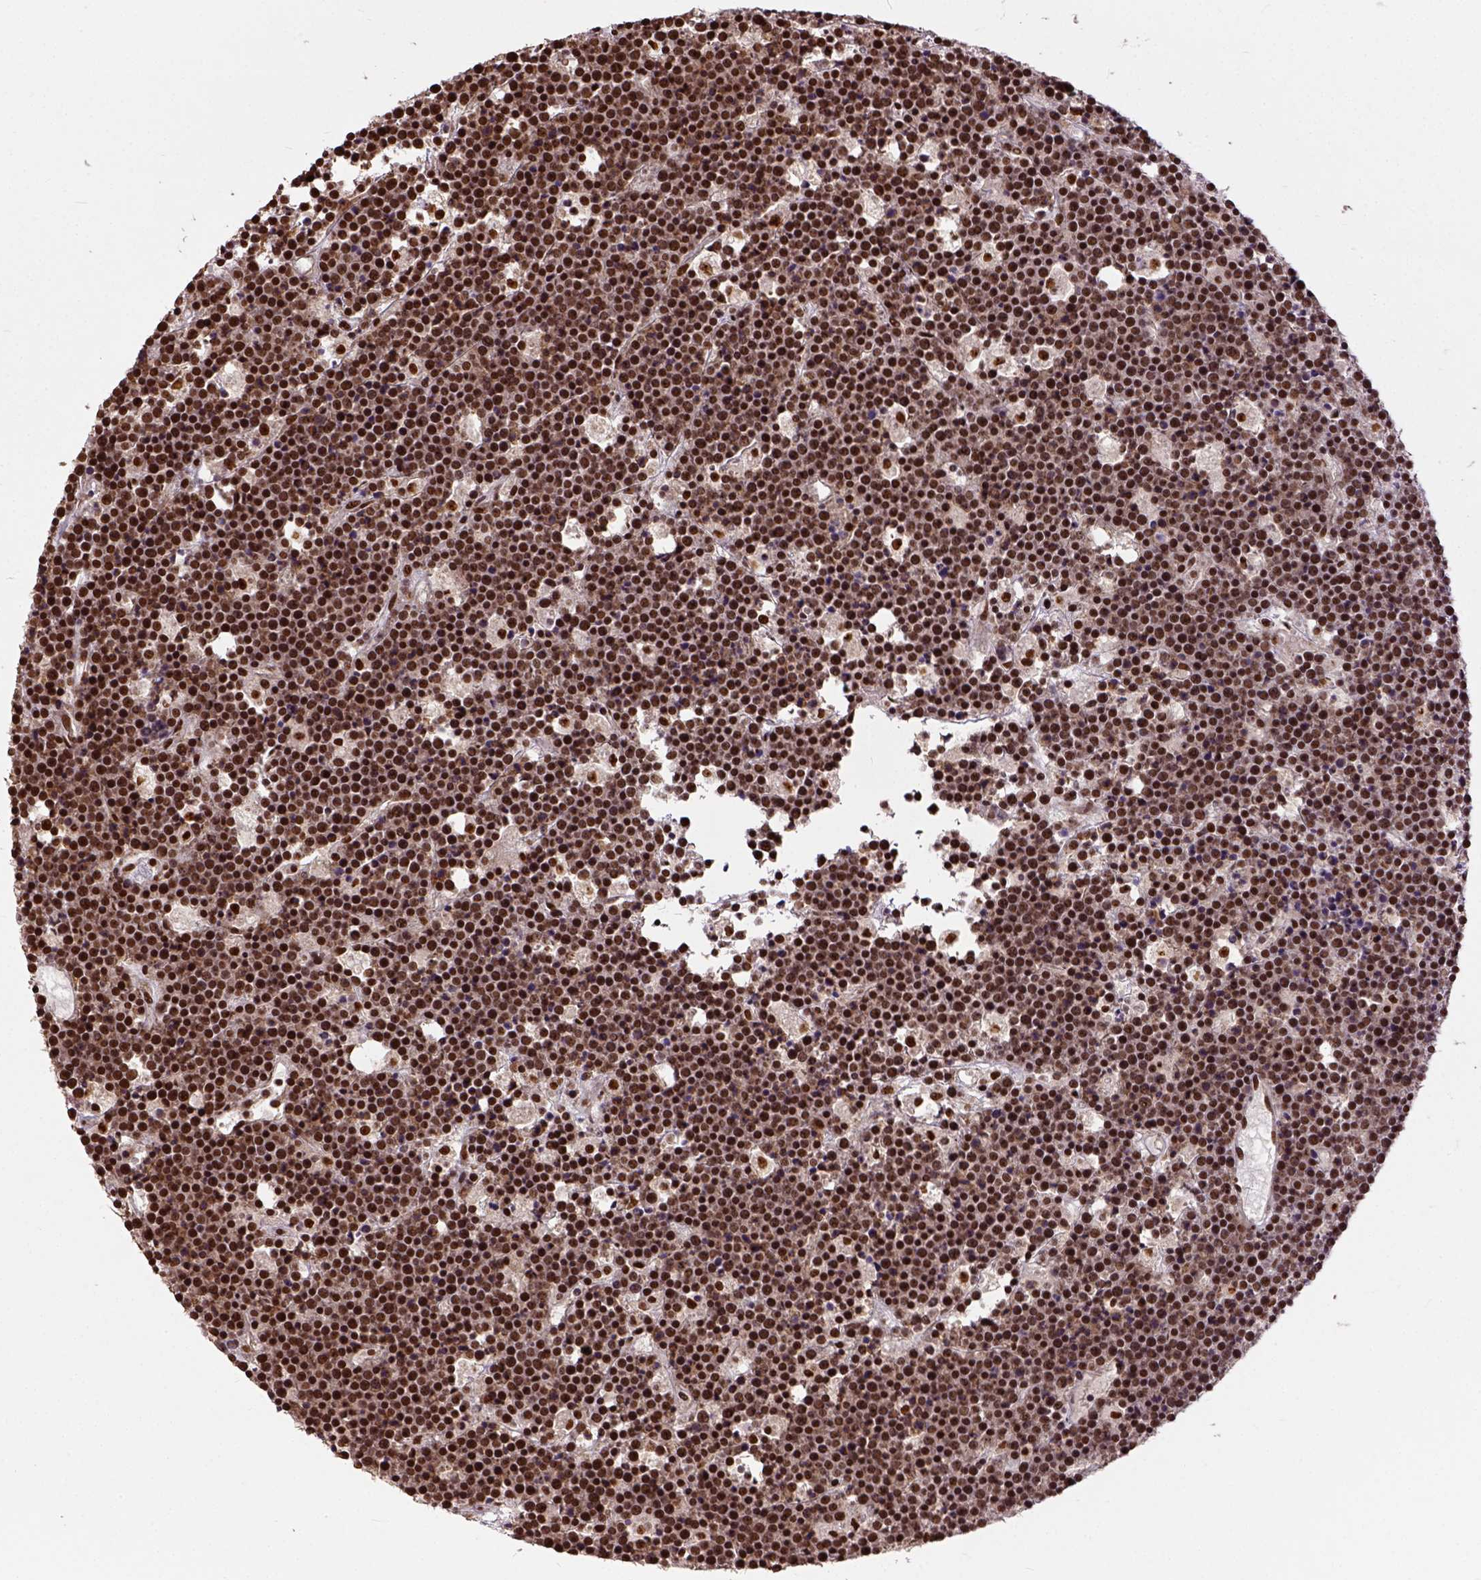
{"staining": {"intensity": "strong", "quantity": ">75%", "location": "nuclear"}, "tissue": "lymphoma", "cell_type": "Tumor cells", "image_type": "cancer", "snomed": [{"axis": "morphology", "description": "Malignant lymphoma, non-Hodgkin's type, High grade"}, {"axis": "topography", "description": "Ovary"}], "caption": "Strong nuclear expression for a protein is appreciated in about >75% of tumor cells of lymphoma using immunohistochemistry (IHC).", "gene": "NACC1", "patient": {"sex": "female", "age": 56}}